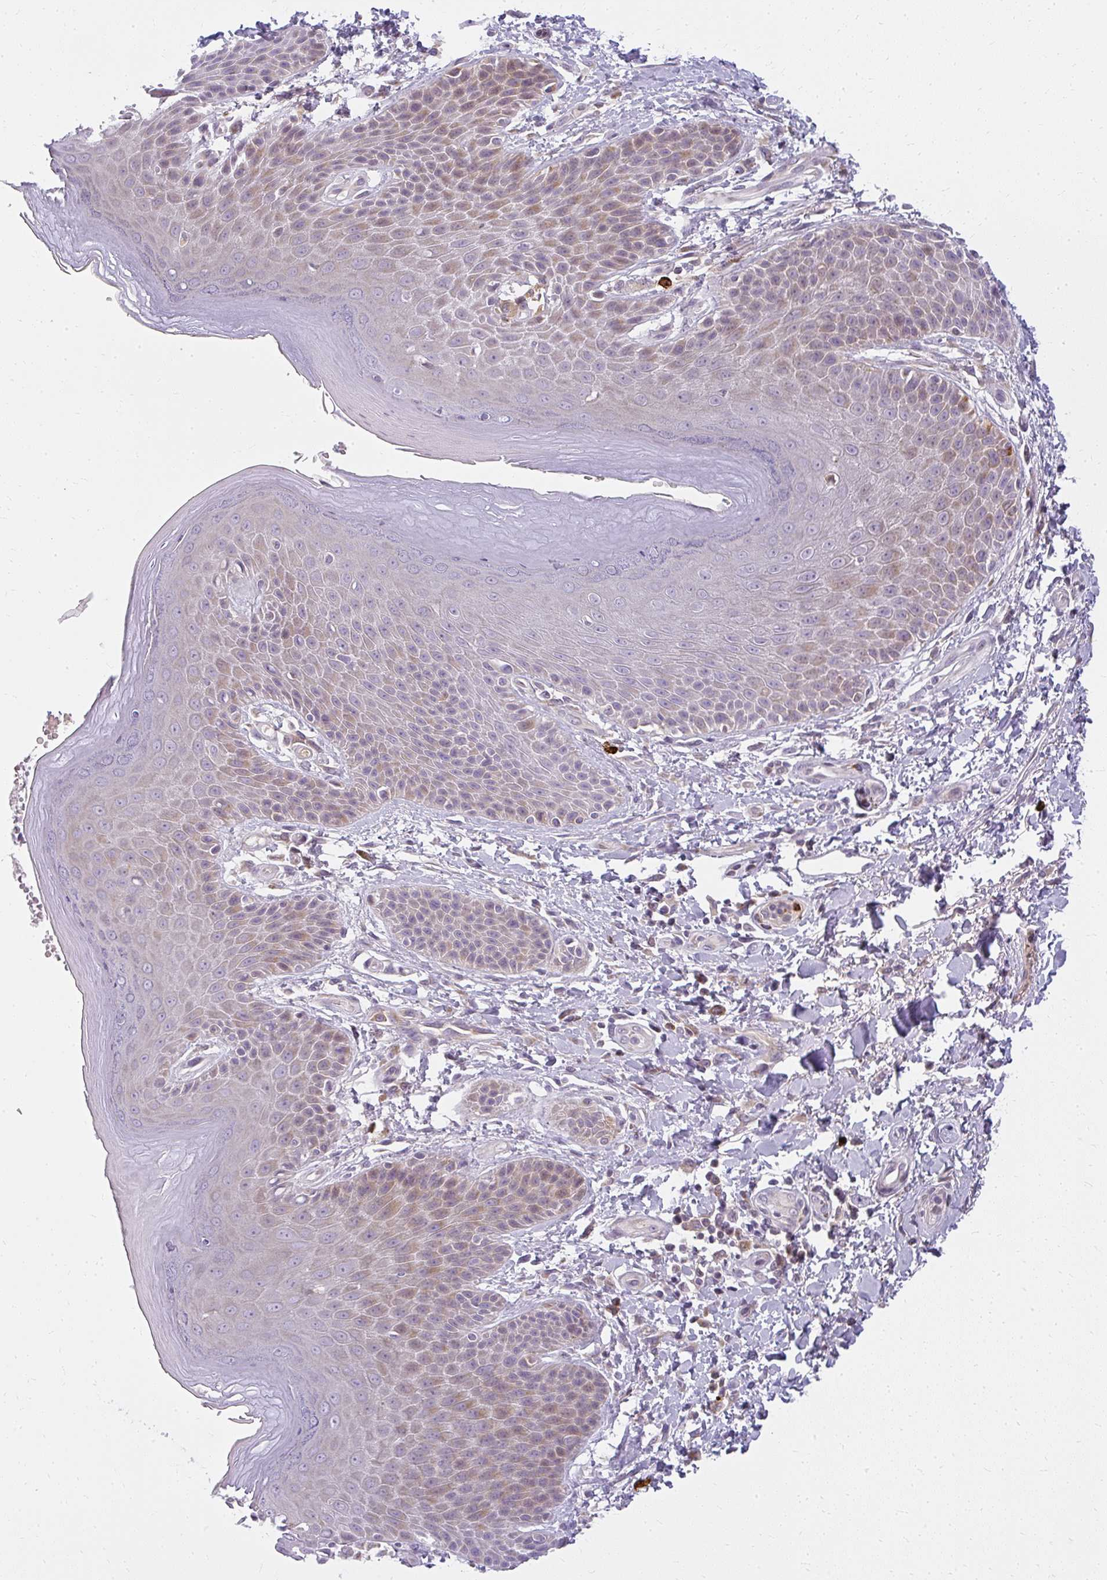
{"staining": {"intensity": "moderate", "quantity": "25%-75%", "location": "cytoplasmic/membranous"}, "tissue": "skin", "cell_type": "Epidermal cells", "image_type": "normal", "snomed": [{"axis": "morphology", "description": "Normal tissue, NOS"}, {"axis": "topography", "description": "Peripheral nerve tissue"}], "caption": "Immunohistochemical staining of unremarkable human skin demonstrates moderate cytoplasmic/membranous protein staining in about 25%-75% of epidermal cells. The staining was performed using DAB to visualize the protein expression in brown, while the nuclei were stained in blue with hematoxylin (Magnification: 20x).", "gene": "ZFYVE26", "patient": {"sex": "male", "age": 51}}